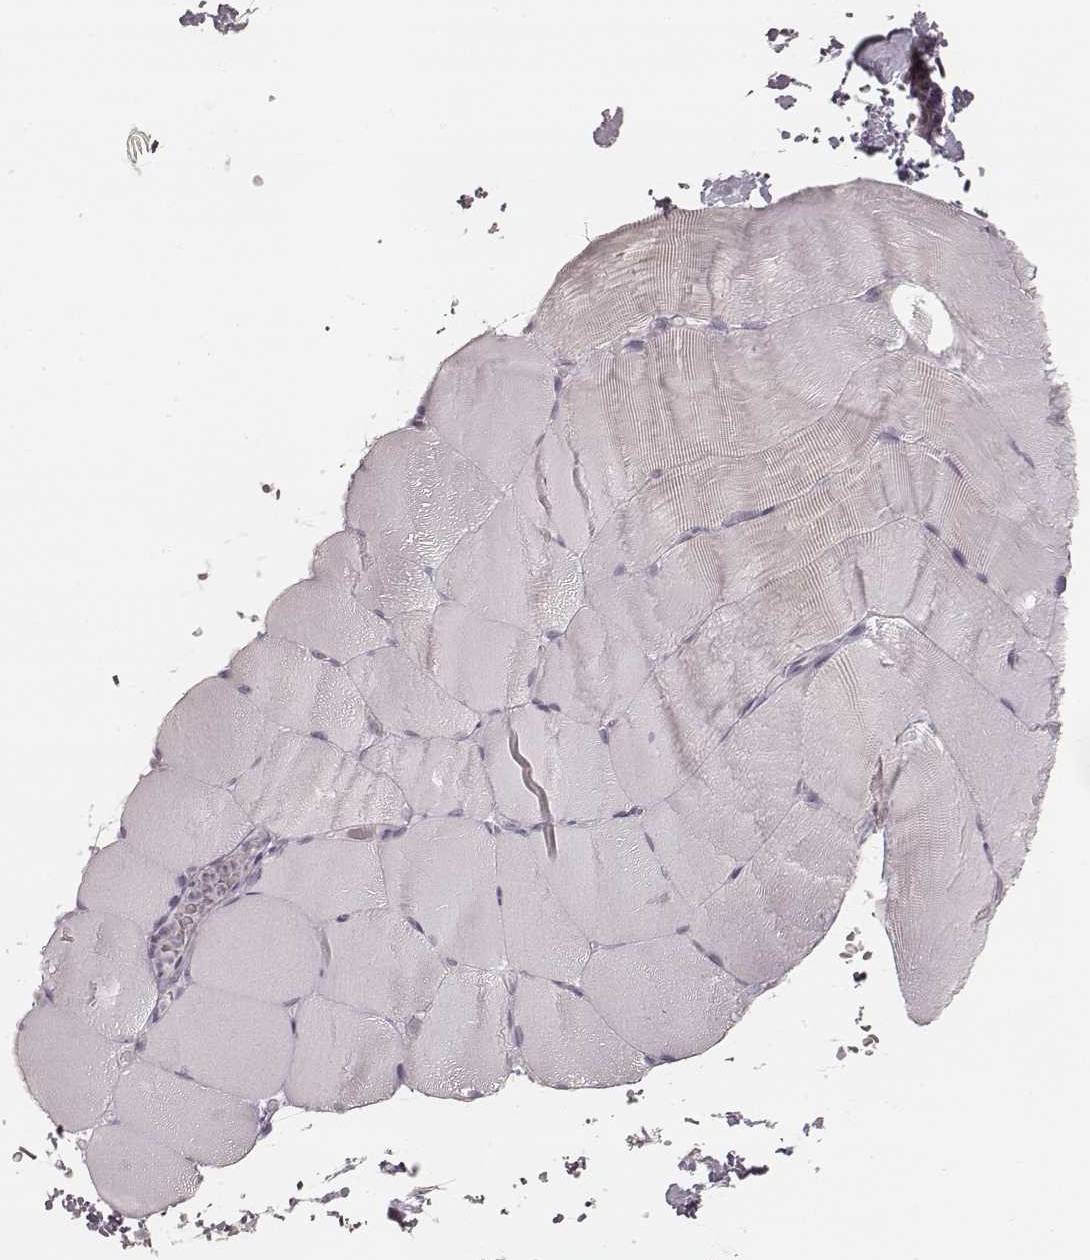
{"staining": {"intensity": "negative", "quantity": "none", "location": "none"}, "tissue": "skeletal muscle", "cell_type": "Myocytes", "image_type": "normal", "snomed": [{"axis": "morphology", "description": "Normal tissue, NOS"}, {"axis": "topography", "description": "Skeletal muscle"}], "caption": "There is no significant positivity in myocytes of skeletal muscle. (Brightfield microscopy of DAB immunohistochemistry (IHC) at high magnification).", "gene": "TEX37", "patient": {"sex": "female", "age": 37}}